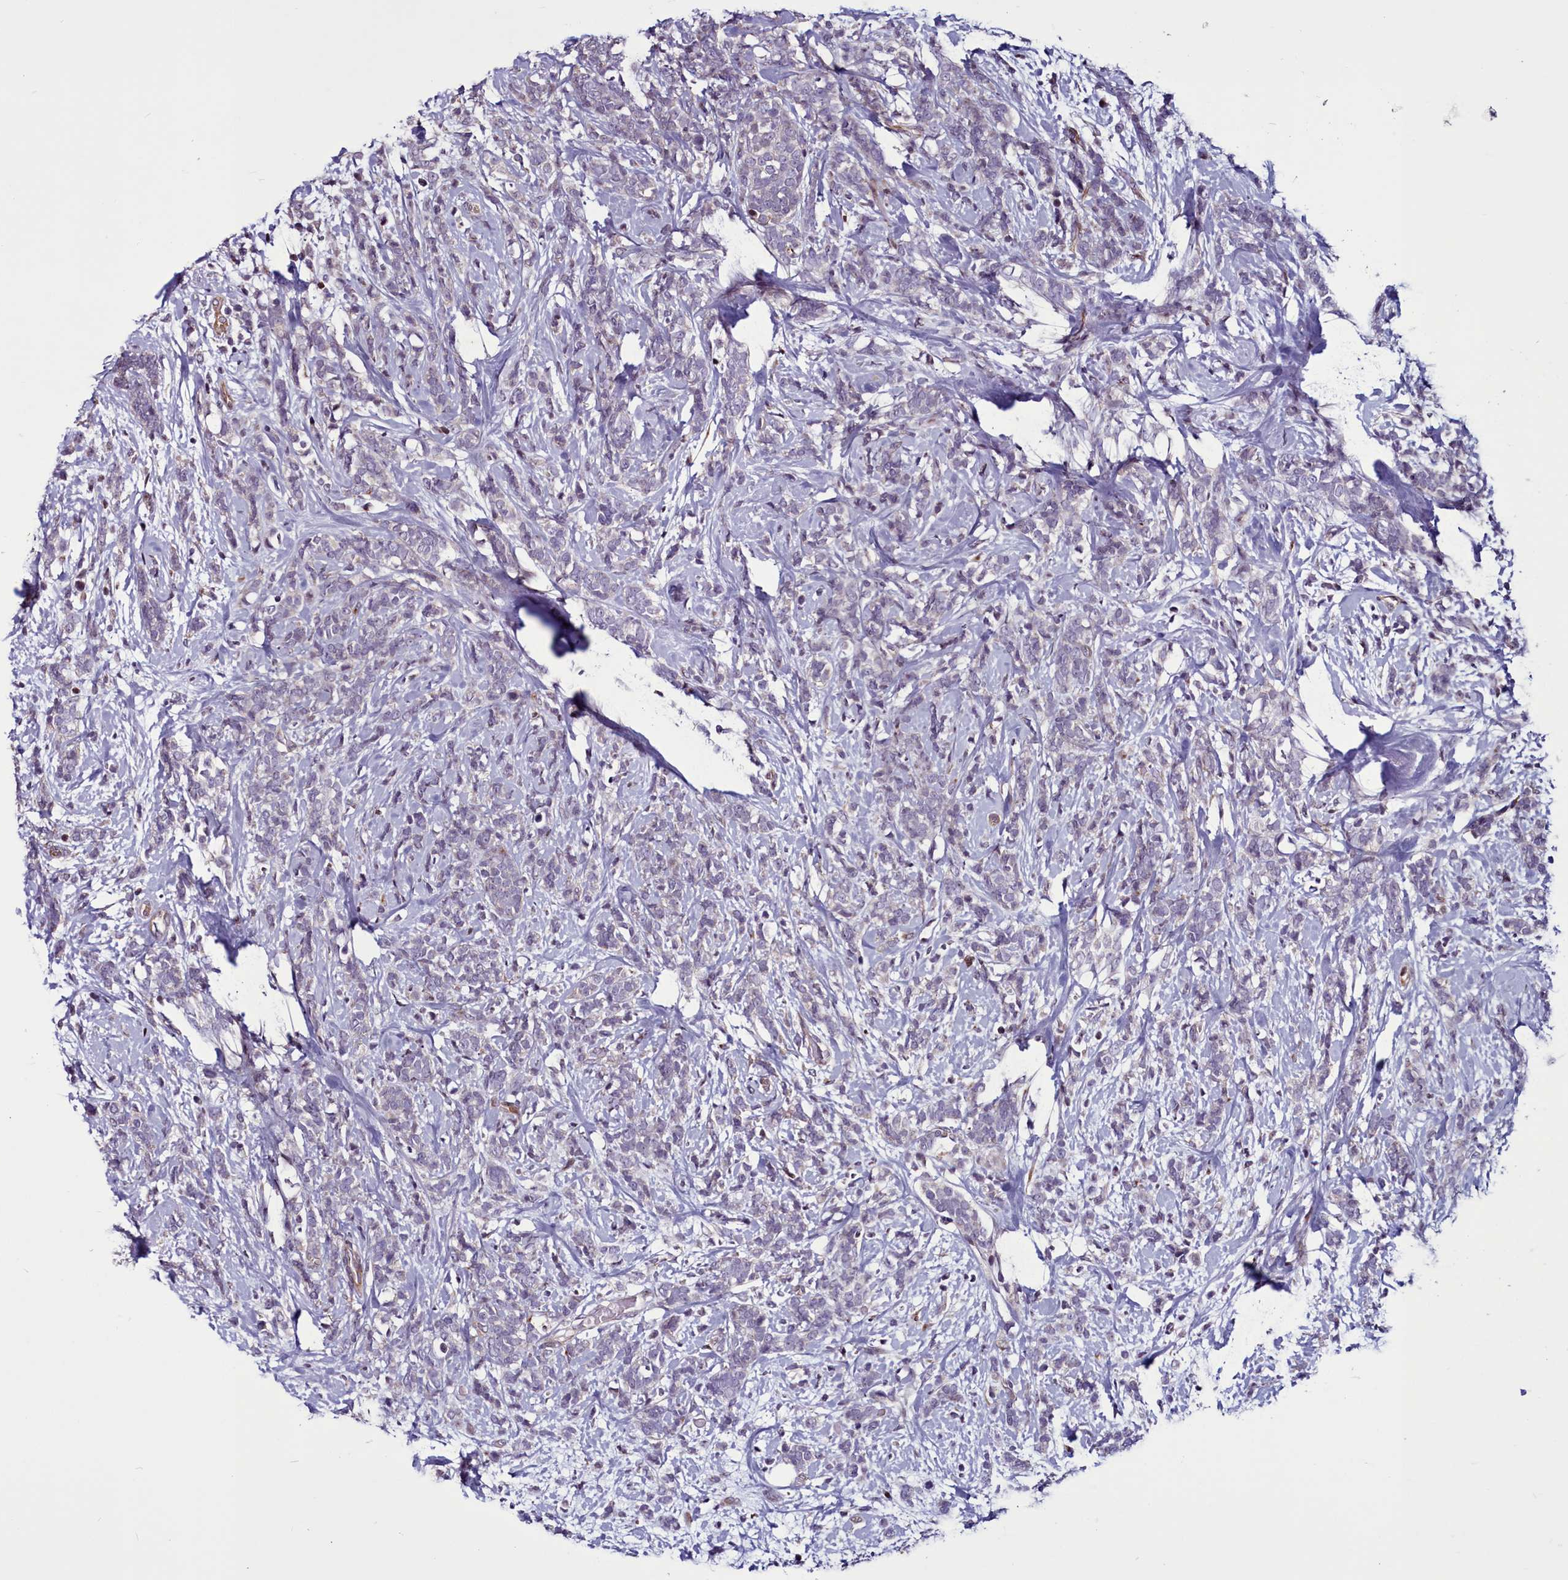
{"staining": {"intensity": "negative", "quantity": "none", "location": "none"}, "tissue": "breast cancer", "cell_type": "Tumor cells", "image_type": "cancer", "snomed": [{"axis": "morphology", "description": "Lobular carcinoma"}, {"axis": "topography", "description": "Breast"}], "caption": "Image shows no significant protein staining in tumor cells of breast lobular carcinoma.", "gene": "WBP11", "patient": {"sex": "female", "age": 58}}